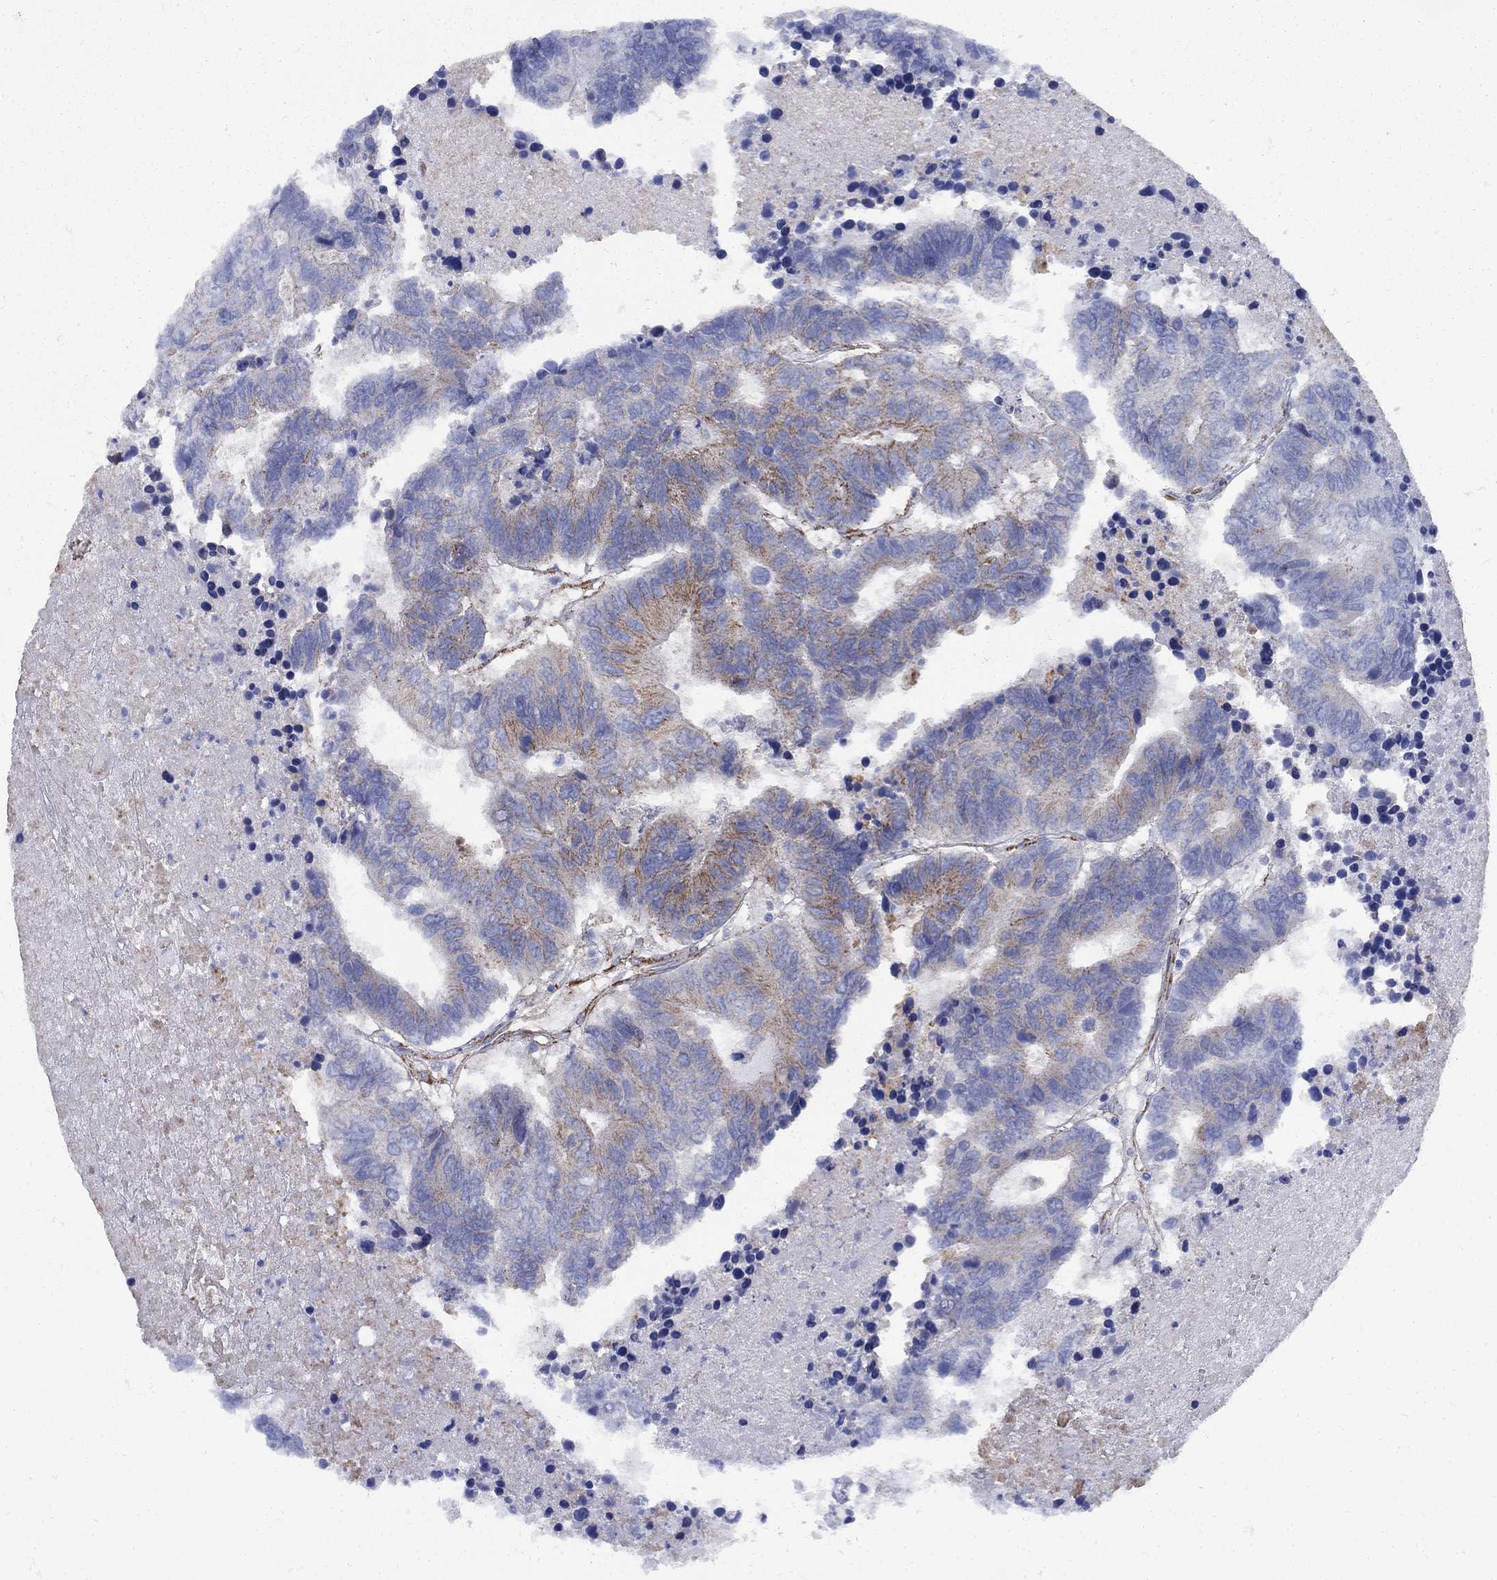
{"staining": {"intensity": "moderate", "quantity": "<25%", "location": "cytoplasmic/membranous"}, "tissue": "colorectal cancer", "cell_type": "Tumor cells", "image_type": "cancer", "snomed": [{"axis": "morphology", "description": "Adenocarcinoma, NOS"}, {"axis": "topography", "description": "Colon"}], "caption": "Adenocarcinoma (colorectal) stained with immunohistochemistry displays moderate cytoplasmic/membranous positivity in about <25% of tumor cells. The staining was performed using DAB (3,3'-diaminobenzidine), with brown indicating positive protein expression. Nuclei are stained blue with hematoxylin.", "gene": "SEPTIN8", "patient": {"sex": "female", "age": 48}}